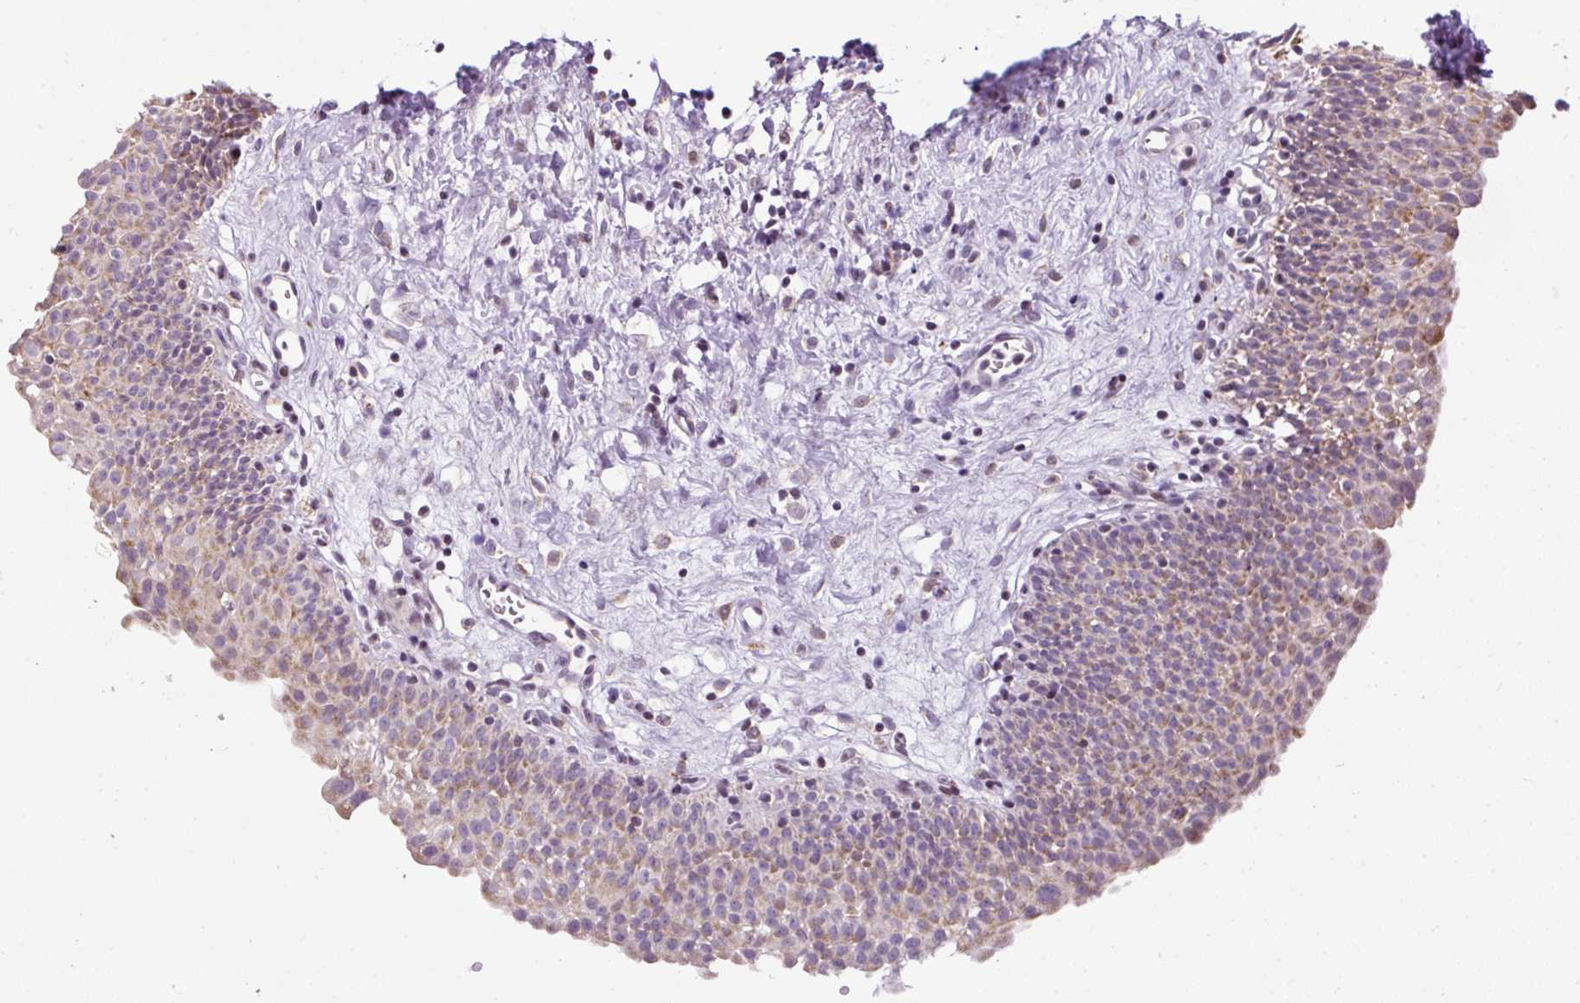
{"staining": {"intensity": "moderate", "quantity": "25%-75%", "location": "cytoplasmic/membranous"}, "tissue": "urinary bladder", "cell_type": "Urothelial cells", "image_type": "normal", "snomed": [{"axis": "morphology", "description": "Normal tissue, NOS"}, {"axis": "topography", "description": "Urinary bladder"}], "caption": "A brown stain shows moderate cytoplasmic/membranous staining of a protein in urothelial cells of unremarkable human urinary bladder. The staining was performed using DAB to visualize the protein expression in brown, while the nuclei were stained in blue with hematoxylin (Magnification: 20x).", "gene": "FMC1", "patient": {"sex": "male", "age": 51}}